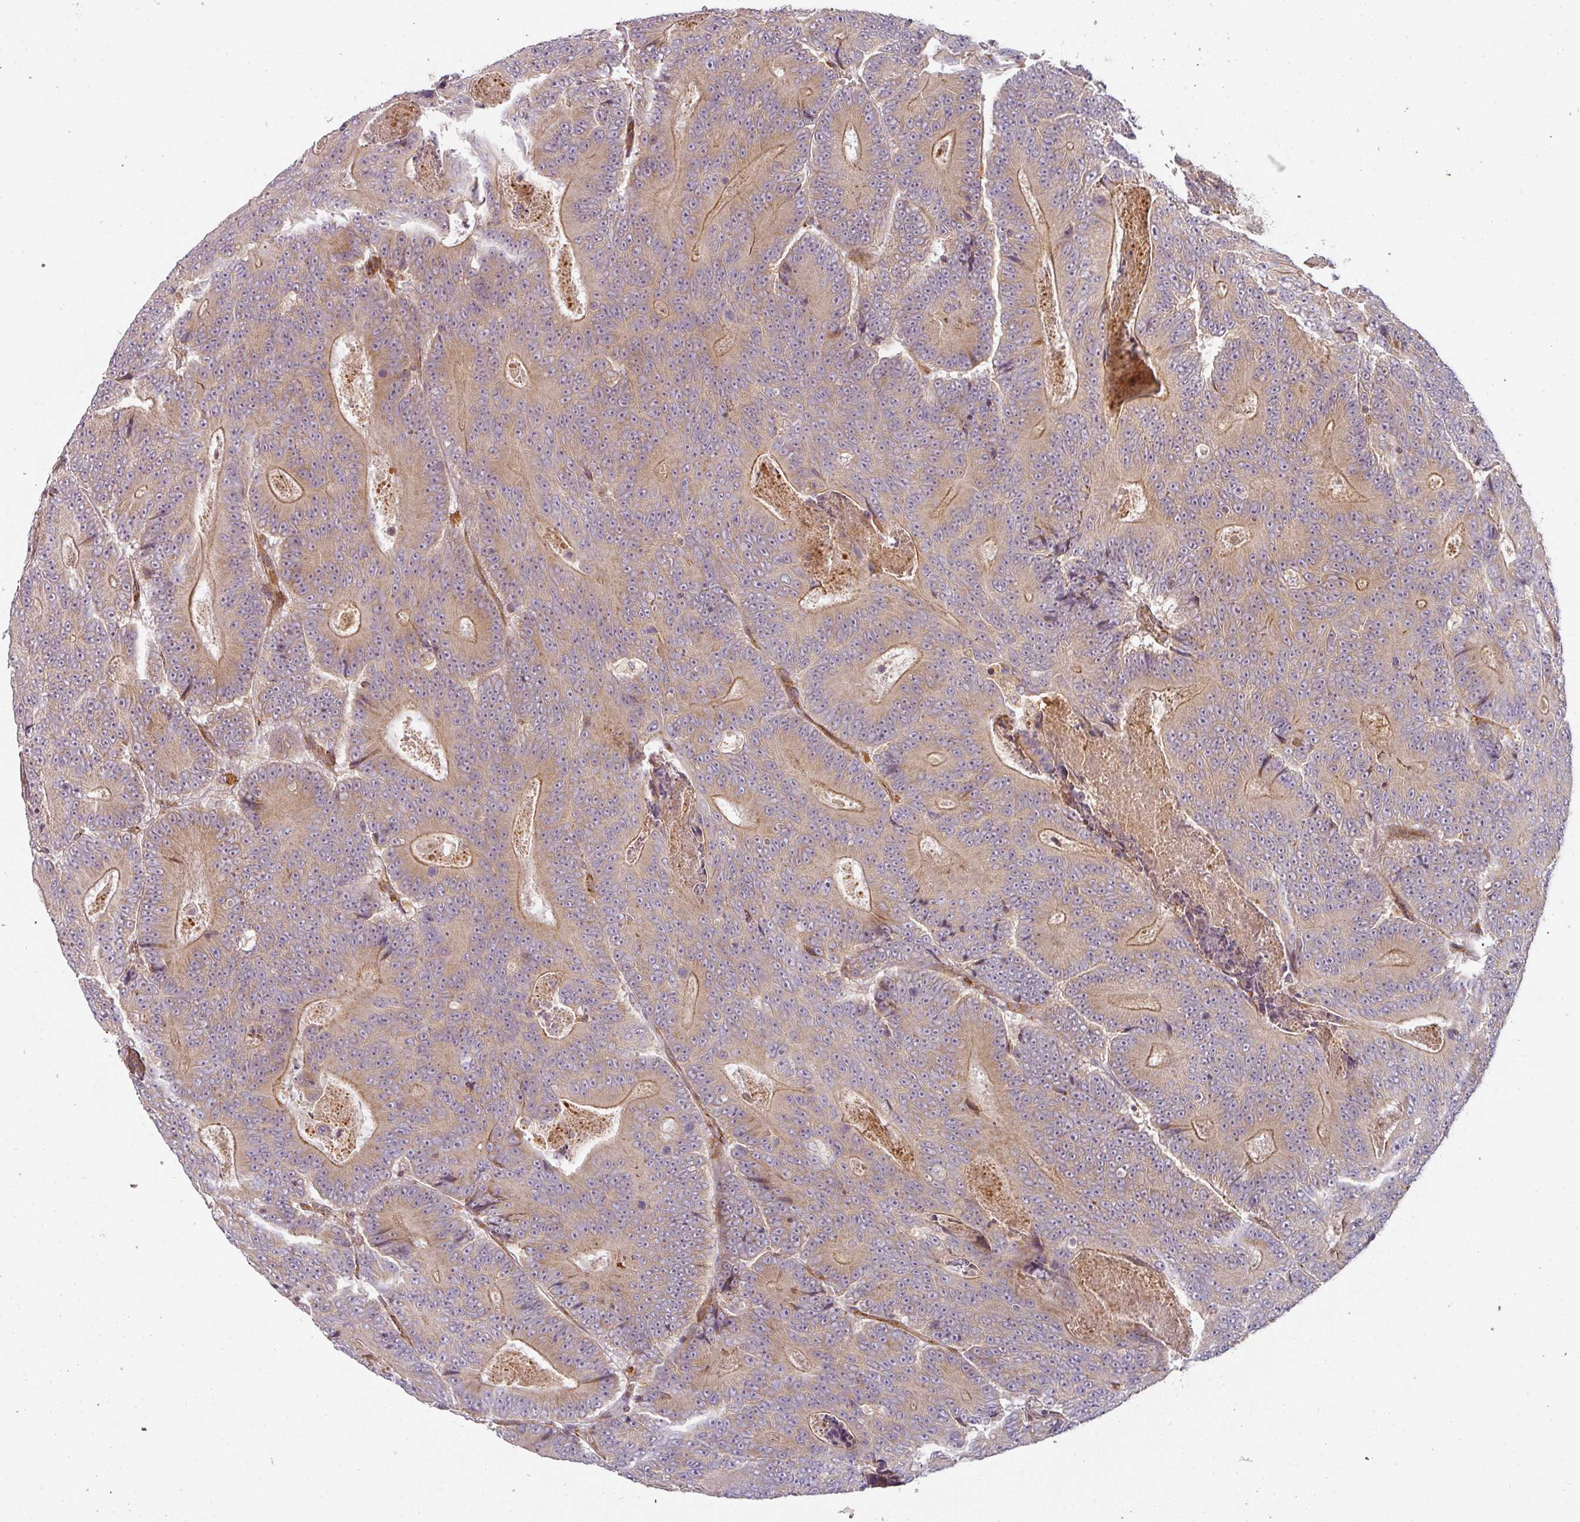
{"staining": {"intensity": "moderate", "quantity": "25%-75%", "location": "cytoplasmic/membranous"}, "tissue": "colorectal cancer", "cell_type": "Tumor cells", "image_type": "cancer", "snomed": [{"axis": "morphology", "description": "Adenocarcinoma, NOS"}, {"axis": "topography", "description": "Colon"}], "caption": "Immunohistochemistry (IHC) image of colorectal adenocarcinoma stained for a protein (brown), which shows medium levels of moderate cytoplasmic/membranous expression in about 25%-75% of tumor cells.", "gene": "CNOT1", "patient": {"sex": "male", "age": 83}}